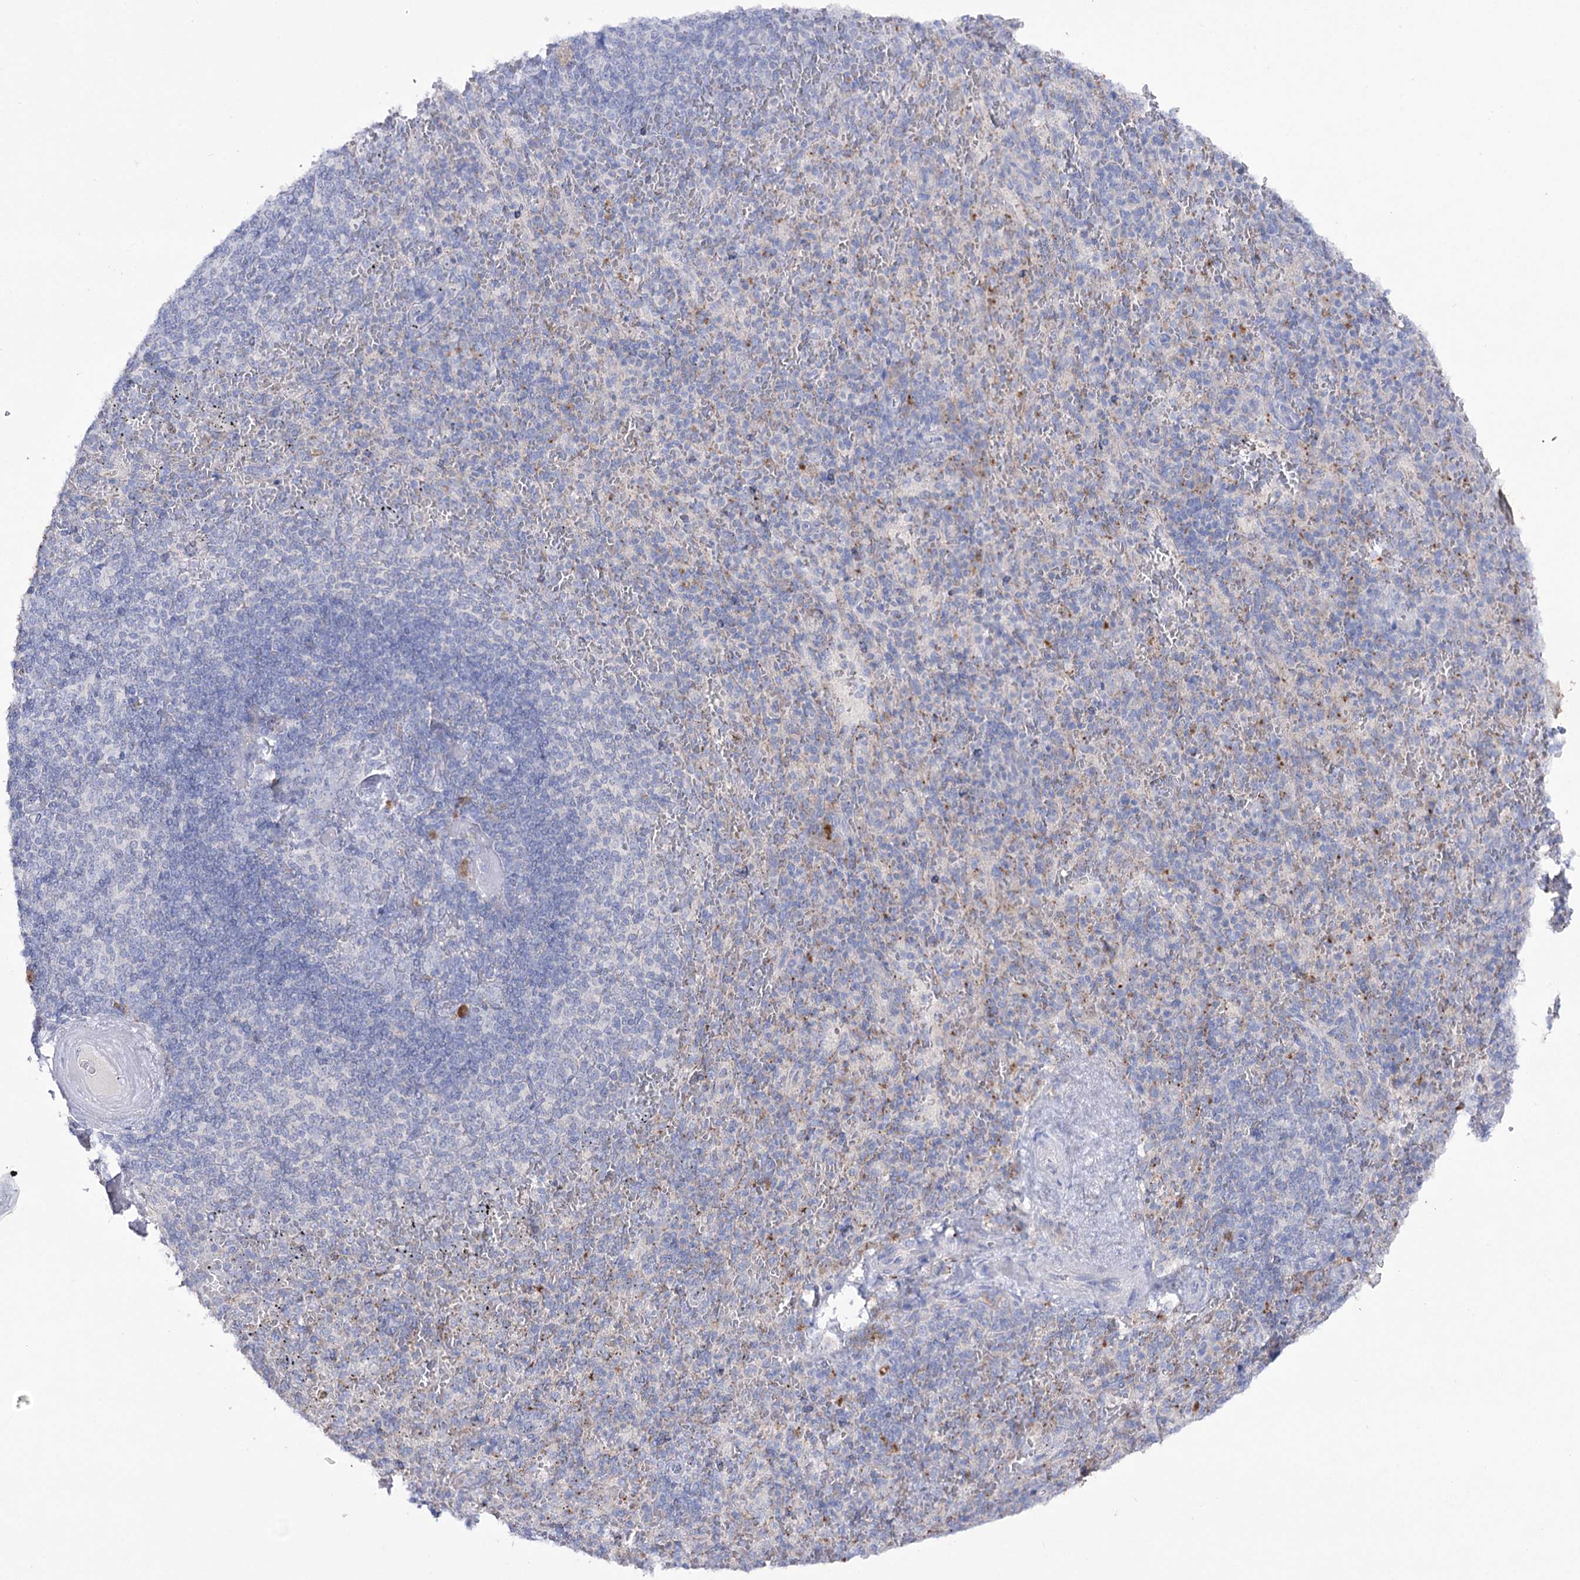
{"staining": {"intensity": "negative", "quantity": "none", "location": "none"}, "tissue": "spleen", "cell_type": "Cells in red pulp", "image_type": "normal", "snomed": [{"axis": "morphology", "description": "Normal tissue, NOS"}, {"axis": "topography", "description": "Spleen"}], "caption": "There is no significant expression in cells in red pulp of spleen. Brightfield microscopy of immunohistochemistry (IHC) stained with DAB (brown) and hematoxylin (blue), captured at high magnification.", "gene": "NAGLU", "patient": {"sex": "male", "age": 82}}